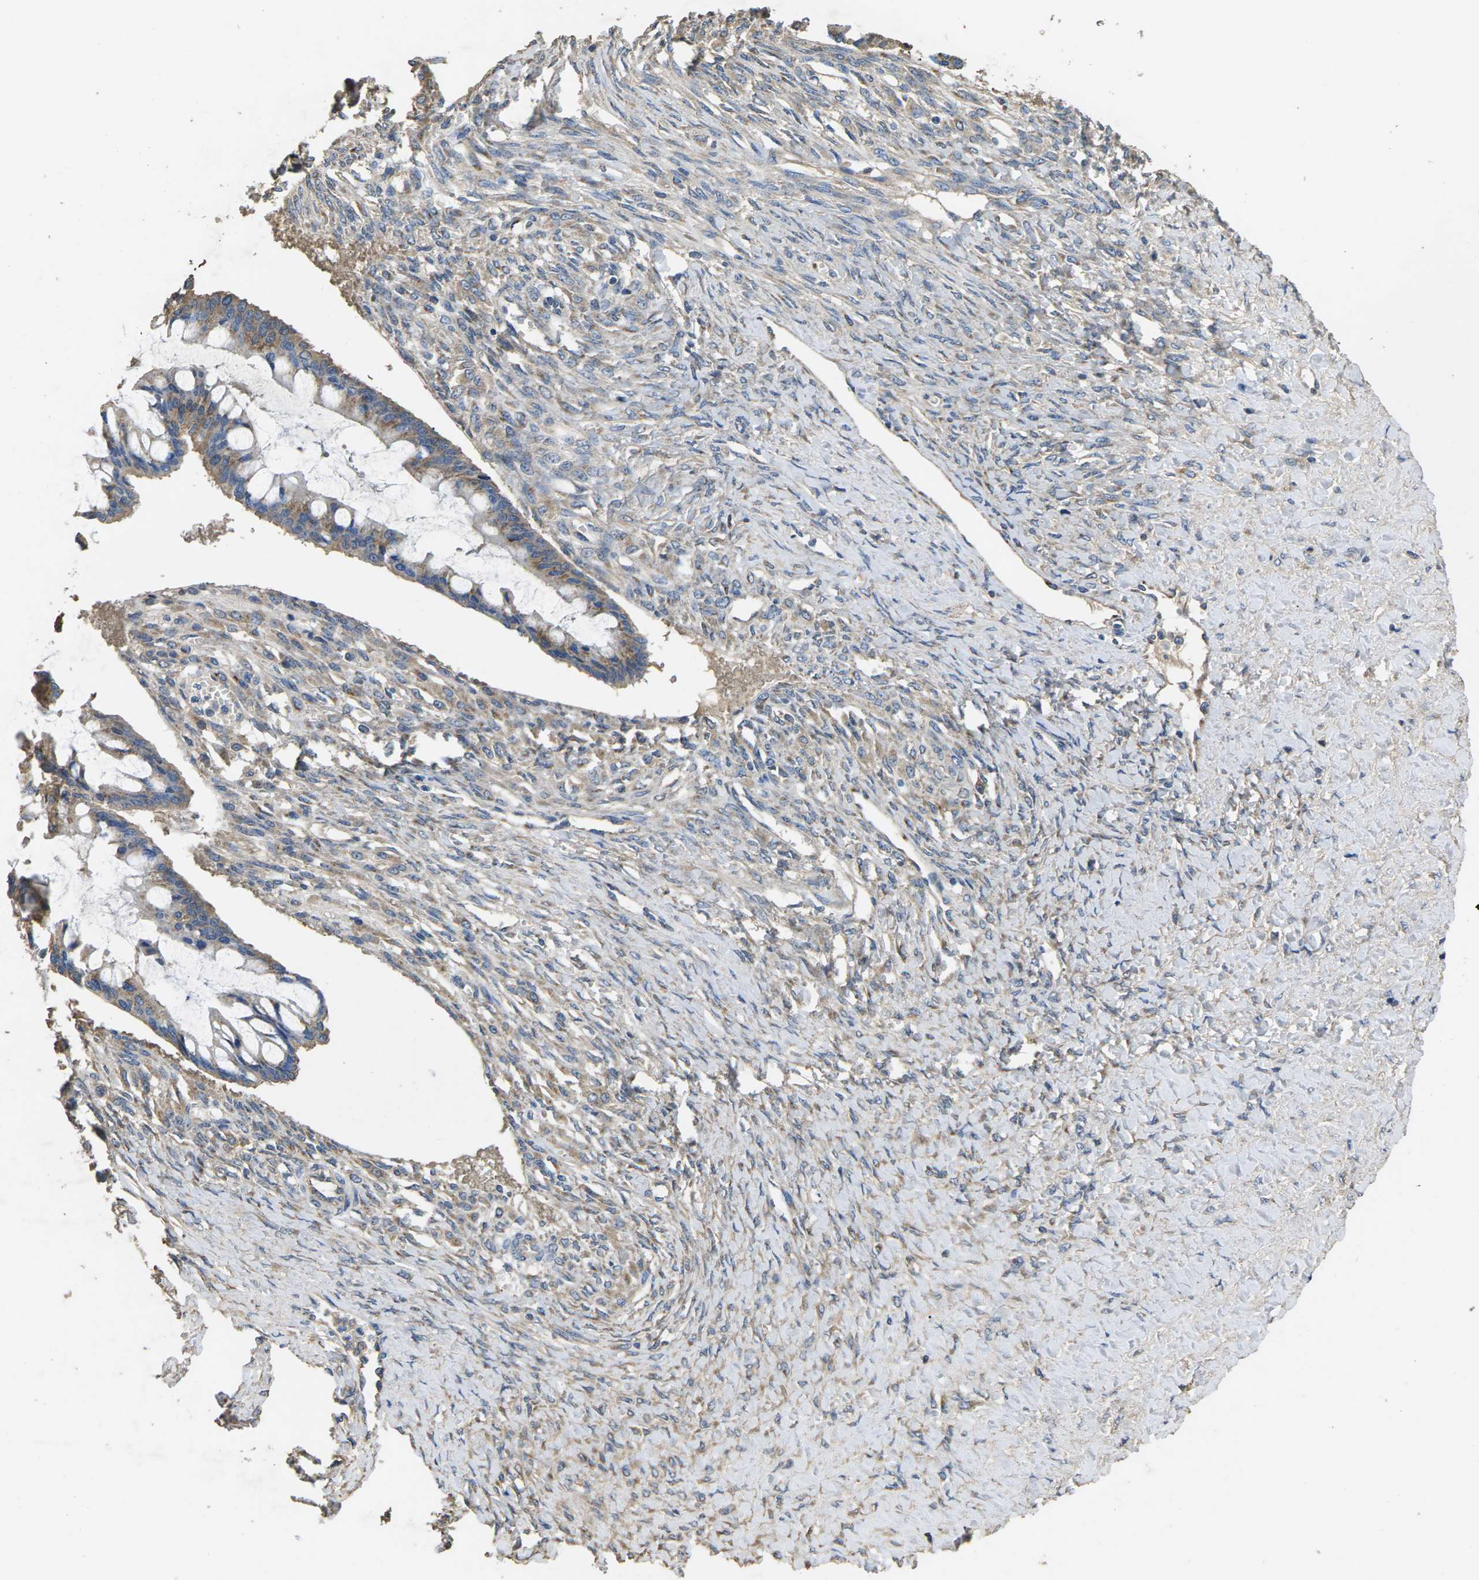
{"staining": {"intensity": "weak", "quantity": "25%-75%", "location": "cytoplasmic/membranous"}, "tissue": "ovarian cancer", "cell_type": "Tumor cells", "image_type": "cancer", "snomed": [{"axis": "morphology", "description": "Cystadenocarcinoma, mucinous, NOS"}, {"axis": "topography", "description": "Ovary"}], "caption": "This micrograph displays ovarian mucinous cystadenocarcinoma stained with immunohistochemistry to label a protein in brown. The cytoplasmic/membranous of tumor cells show weak positivity for the protein. Nuclei are counter-stained blue.", "gene": "B4GAT1", "patient": {"sex": "female", "age": 73}}